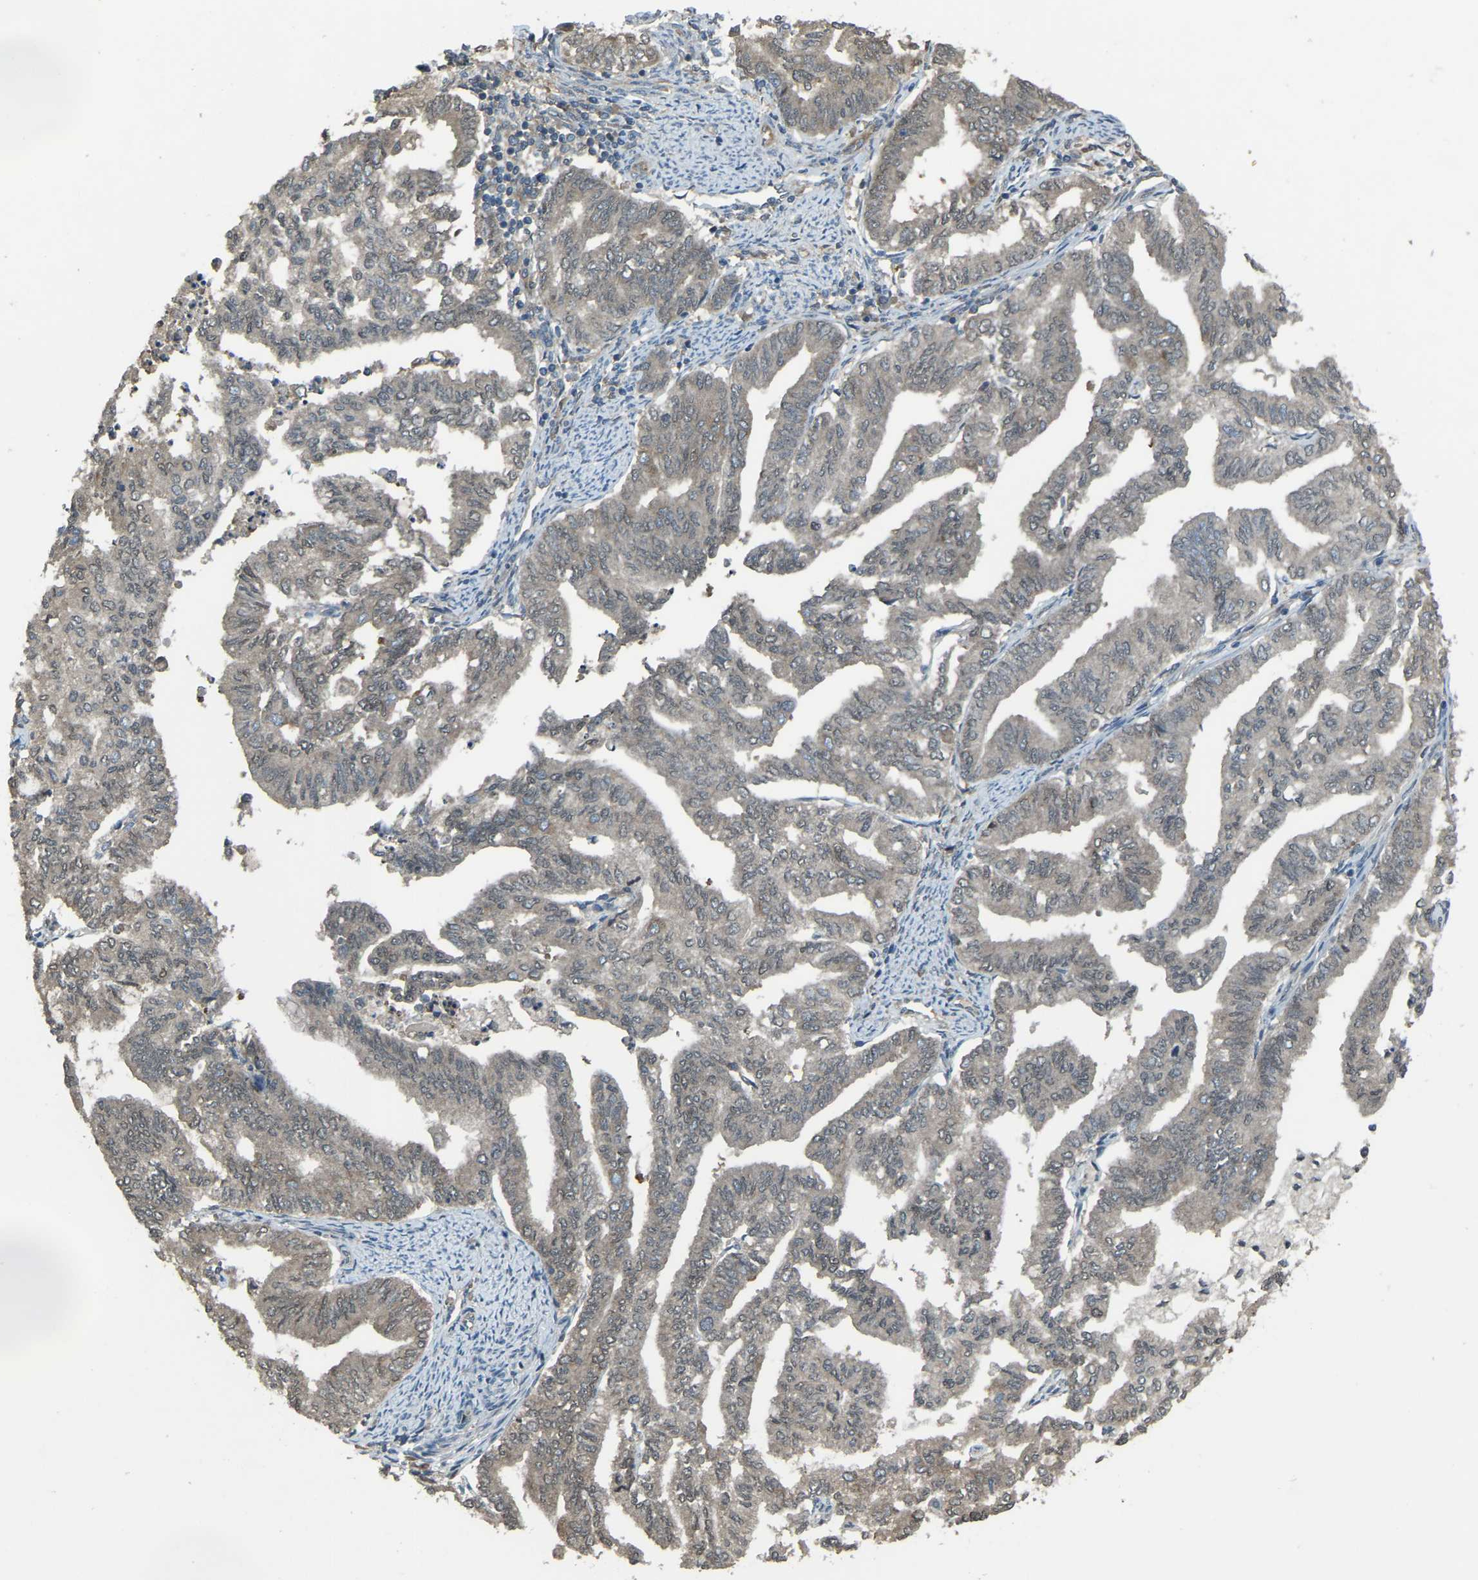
{"staining": {"intensity": "weak", "quantity": ">75%", "location": "cytoplasmic/membranous"}, "tissue": "endometrial cancer", "cell_type": "Tumor cells", "image_type": "cancer", "snomed": [{"axis": "morphology", "description": "Adenocarcinoma, NOS"}, {"axis": "topography", "description": "Endometrium"}], "caption": "DAB immunohistochemical staining of human adenocarcinoma (endometrial) reveals weak cytoplasmic/membranous protein expression in approximately >75% of tumor cells. The staining was performed using DAB (3,3'-diaminobenzidine) to visualize the protein expression in brown, while the nuclei were stained in blue with hematoxylin (Magnification: 20x).", "gene": "AIMP1", "patient": {"sex": "female", "age": 79}}